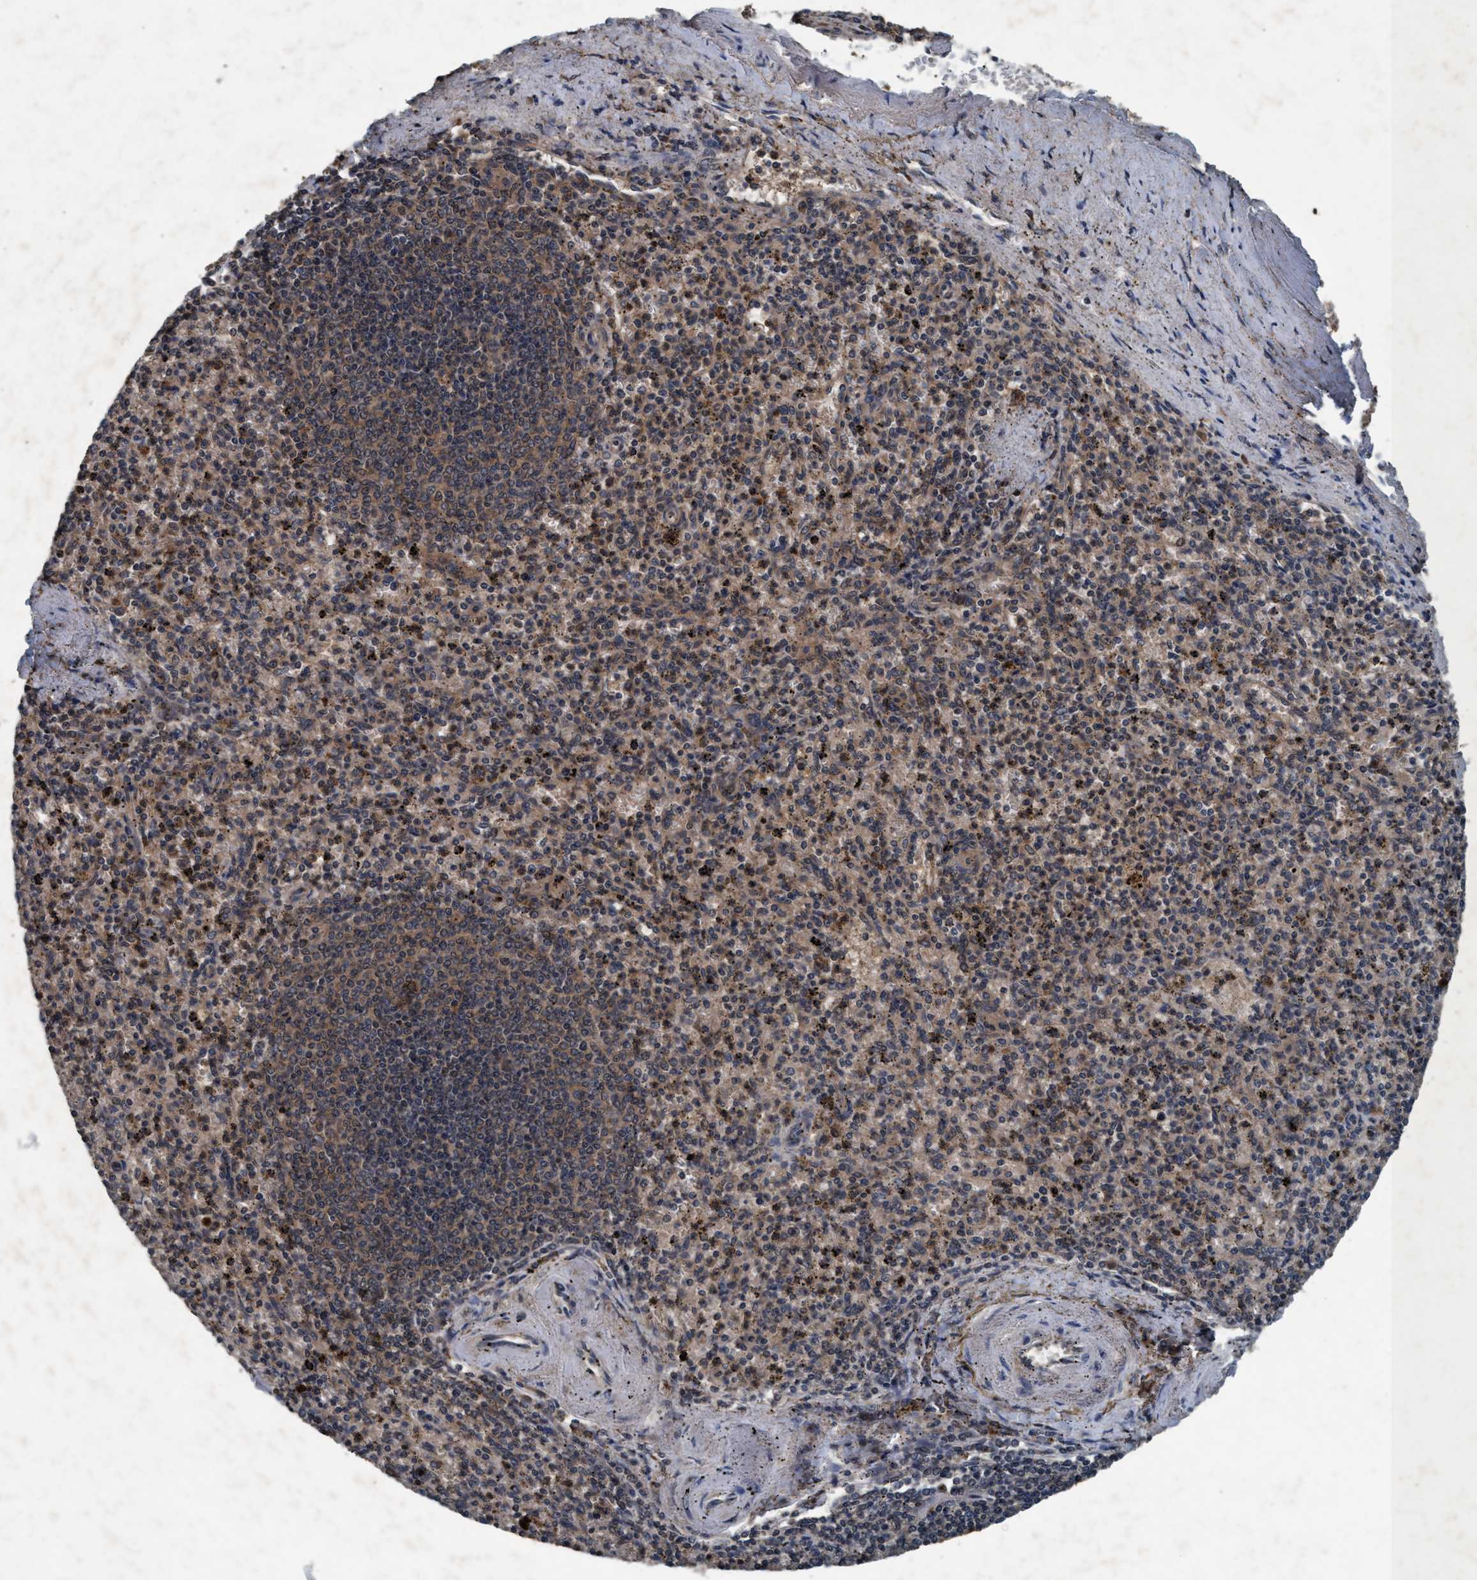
{"staining": {"intensity": "weak", "quantity": ">75%", "location": "cytoplasmic/membranous"}, "tissue": "spleen", "cell_type": "Cells in red pulp", "image_type": "normal", "snomed": [{"axis": "morphology", "description": "Normal tissue, NOS"}, {"axis": "topography", "description": "Spleen"}], "caption": "Protein staining of benign spleen reveals weak cytoplasmic/membranous staining in about >75% of cells in red pulp.", "gene": "AKT1S1", "patient": {"sex": "male", "age": 72}}